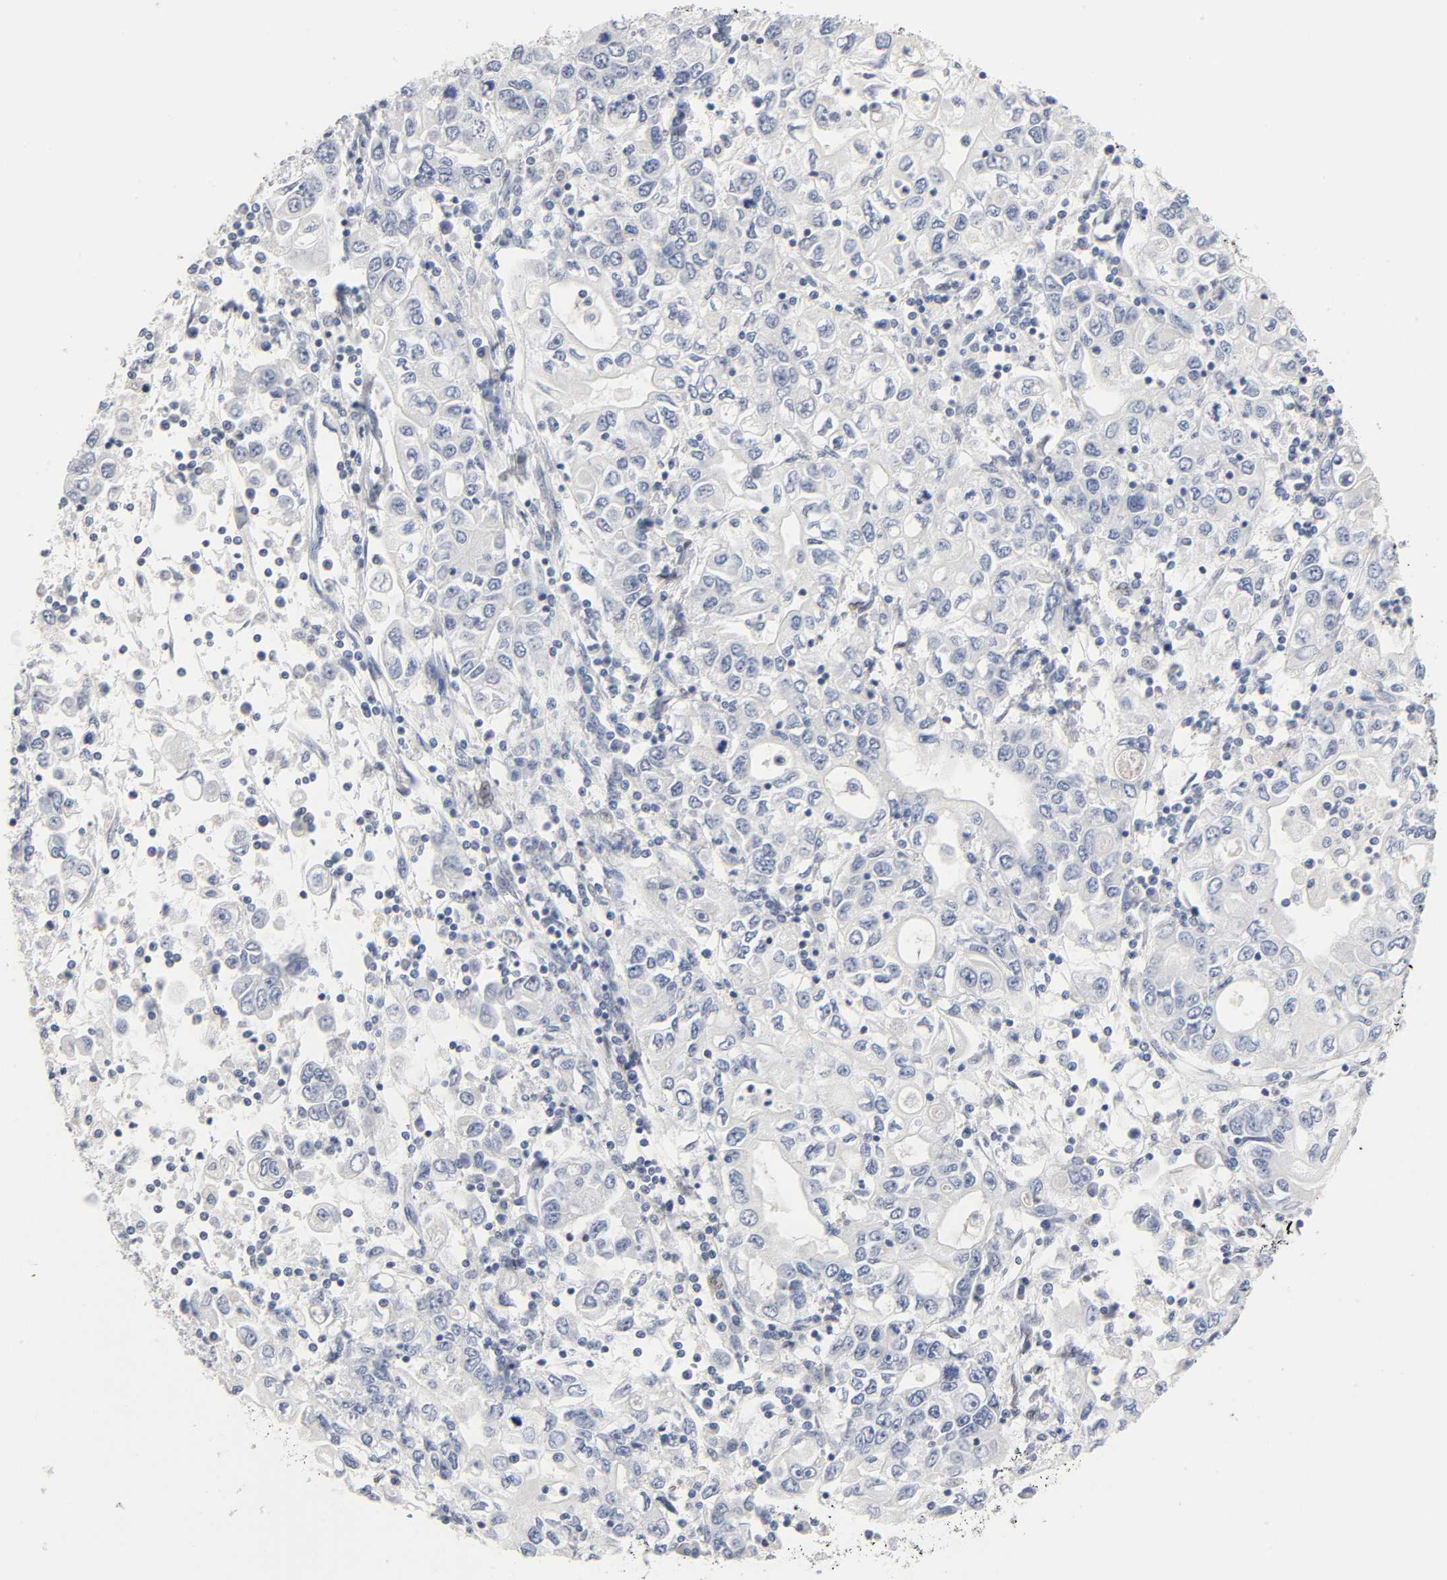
{"staining": {"intensity": "negative", "quantity": "none", "location": "none"}, "tissue": "stomach cancer", "cell_type": "Tumor cells", "image_type": "cancer", "snomed": [{"axis": "morphology", "description": "Adenocarcinoma, NOS"}, {"axis": "topography", "description": "Stomach, lower"}], "caption": "Protein analysis of adenocarcinoma (stomach) displays no significant expression in tumor cells. (DAB (3,3'-diaminobenzidine) immunohistochemistry with hematoxylin counter stain).", "gene": "NFATC1", "patient": {"sex": "female", "age": 72}}